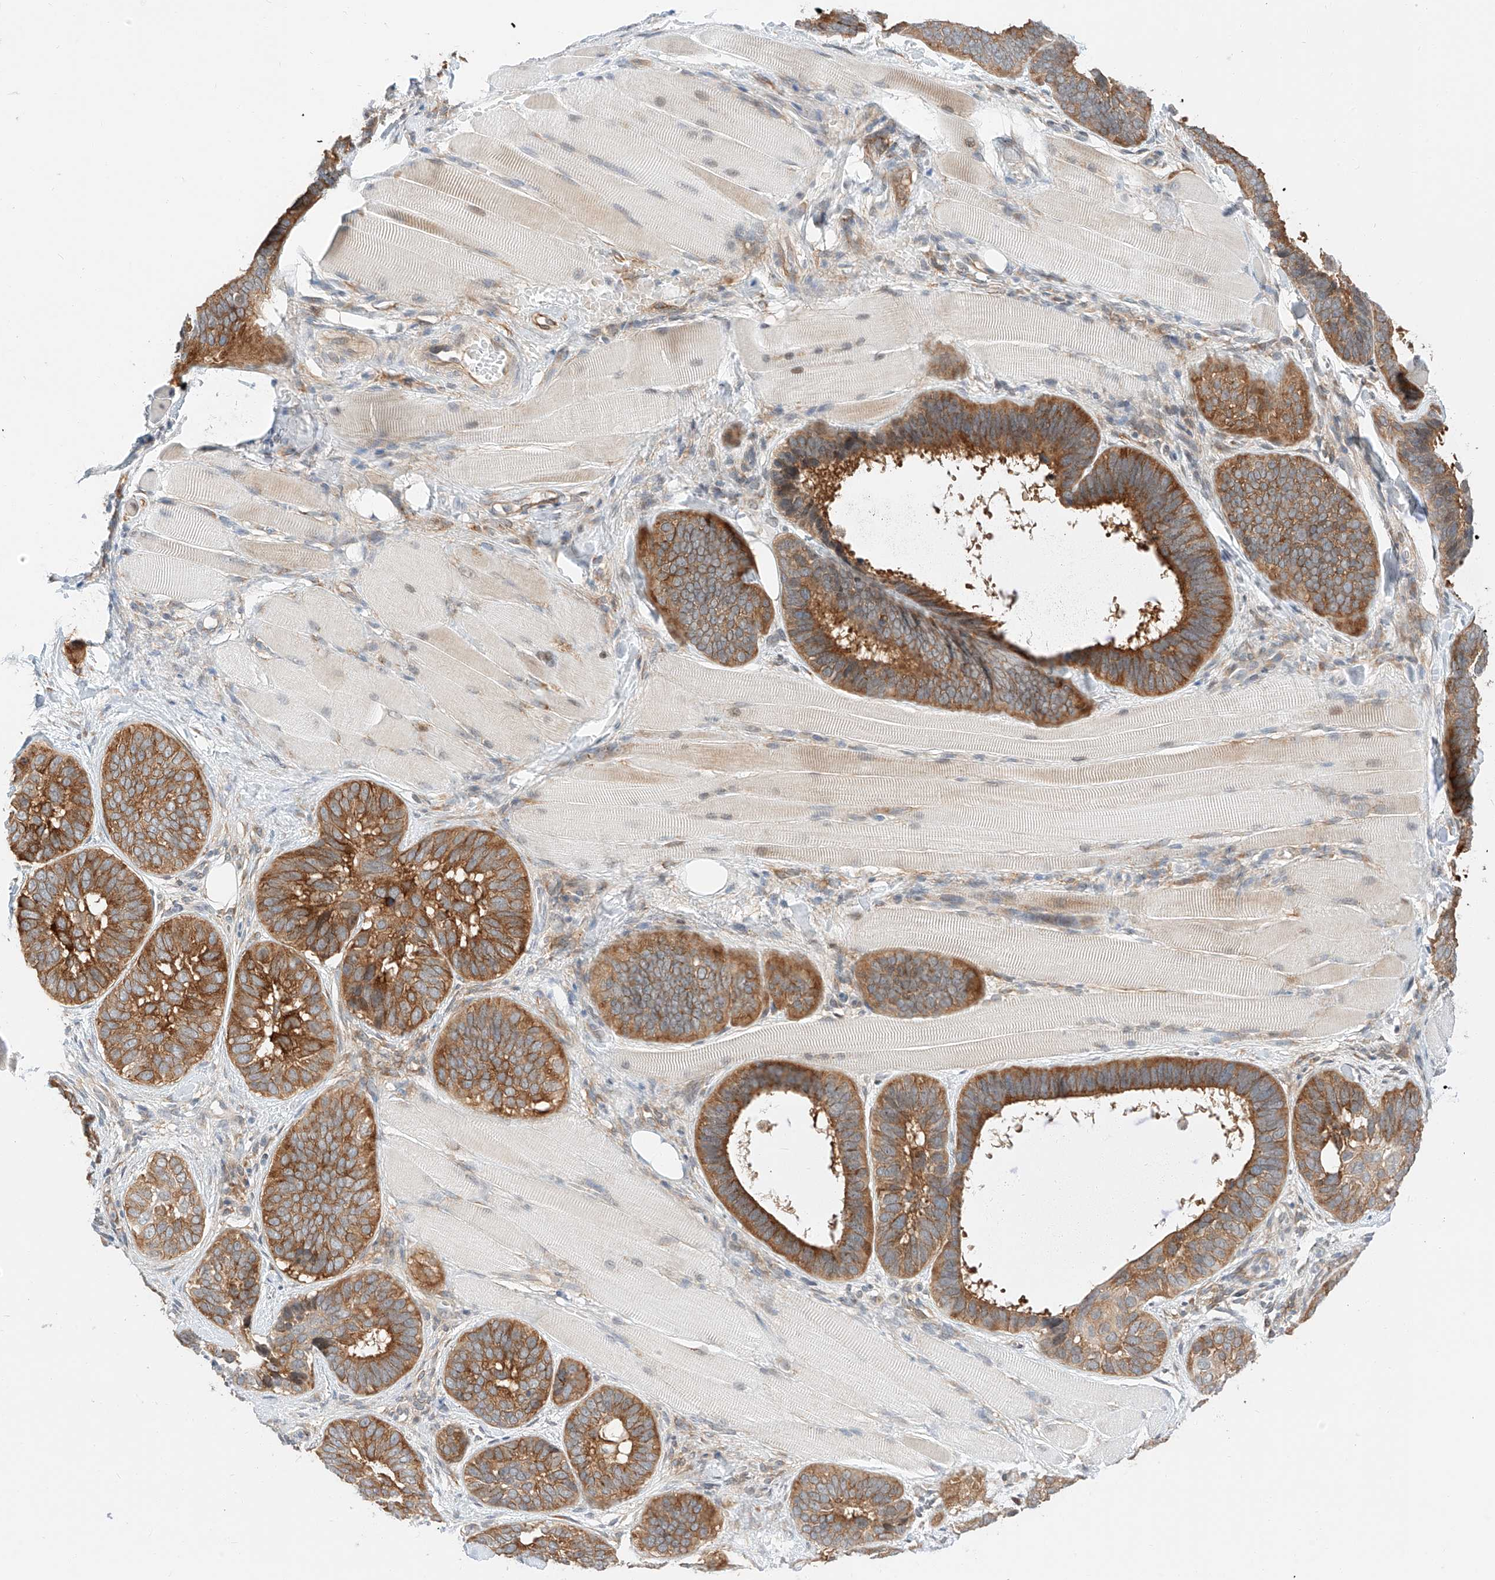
{"staining": {"intensity": "strong", "quantity": ">75%", "location": "cytoplasmic/membranous"}, "tissue": "skin cancer", "cell_type": "Tumor cells", "image_type": "cancer", "snomed": [{"axis": "morphology", "description": "Basal cell carcinoma"}, {"axis": "topography", "description": "Skin"}], "caption": "Immunohistochemistry photomicrograph of neoplastic tissue: skin cancer (basal cell carcinoma) stained using immunohistochemistry (IHC) demonstrates high levels of strong protein expression localized specifically in the cytoplasmic/membranous of tumor cells, appearing as a cytoplasmic/membranous brown color.", "gene": "CARMIL1", "patient": {"sex": "male", "age": 62}}